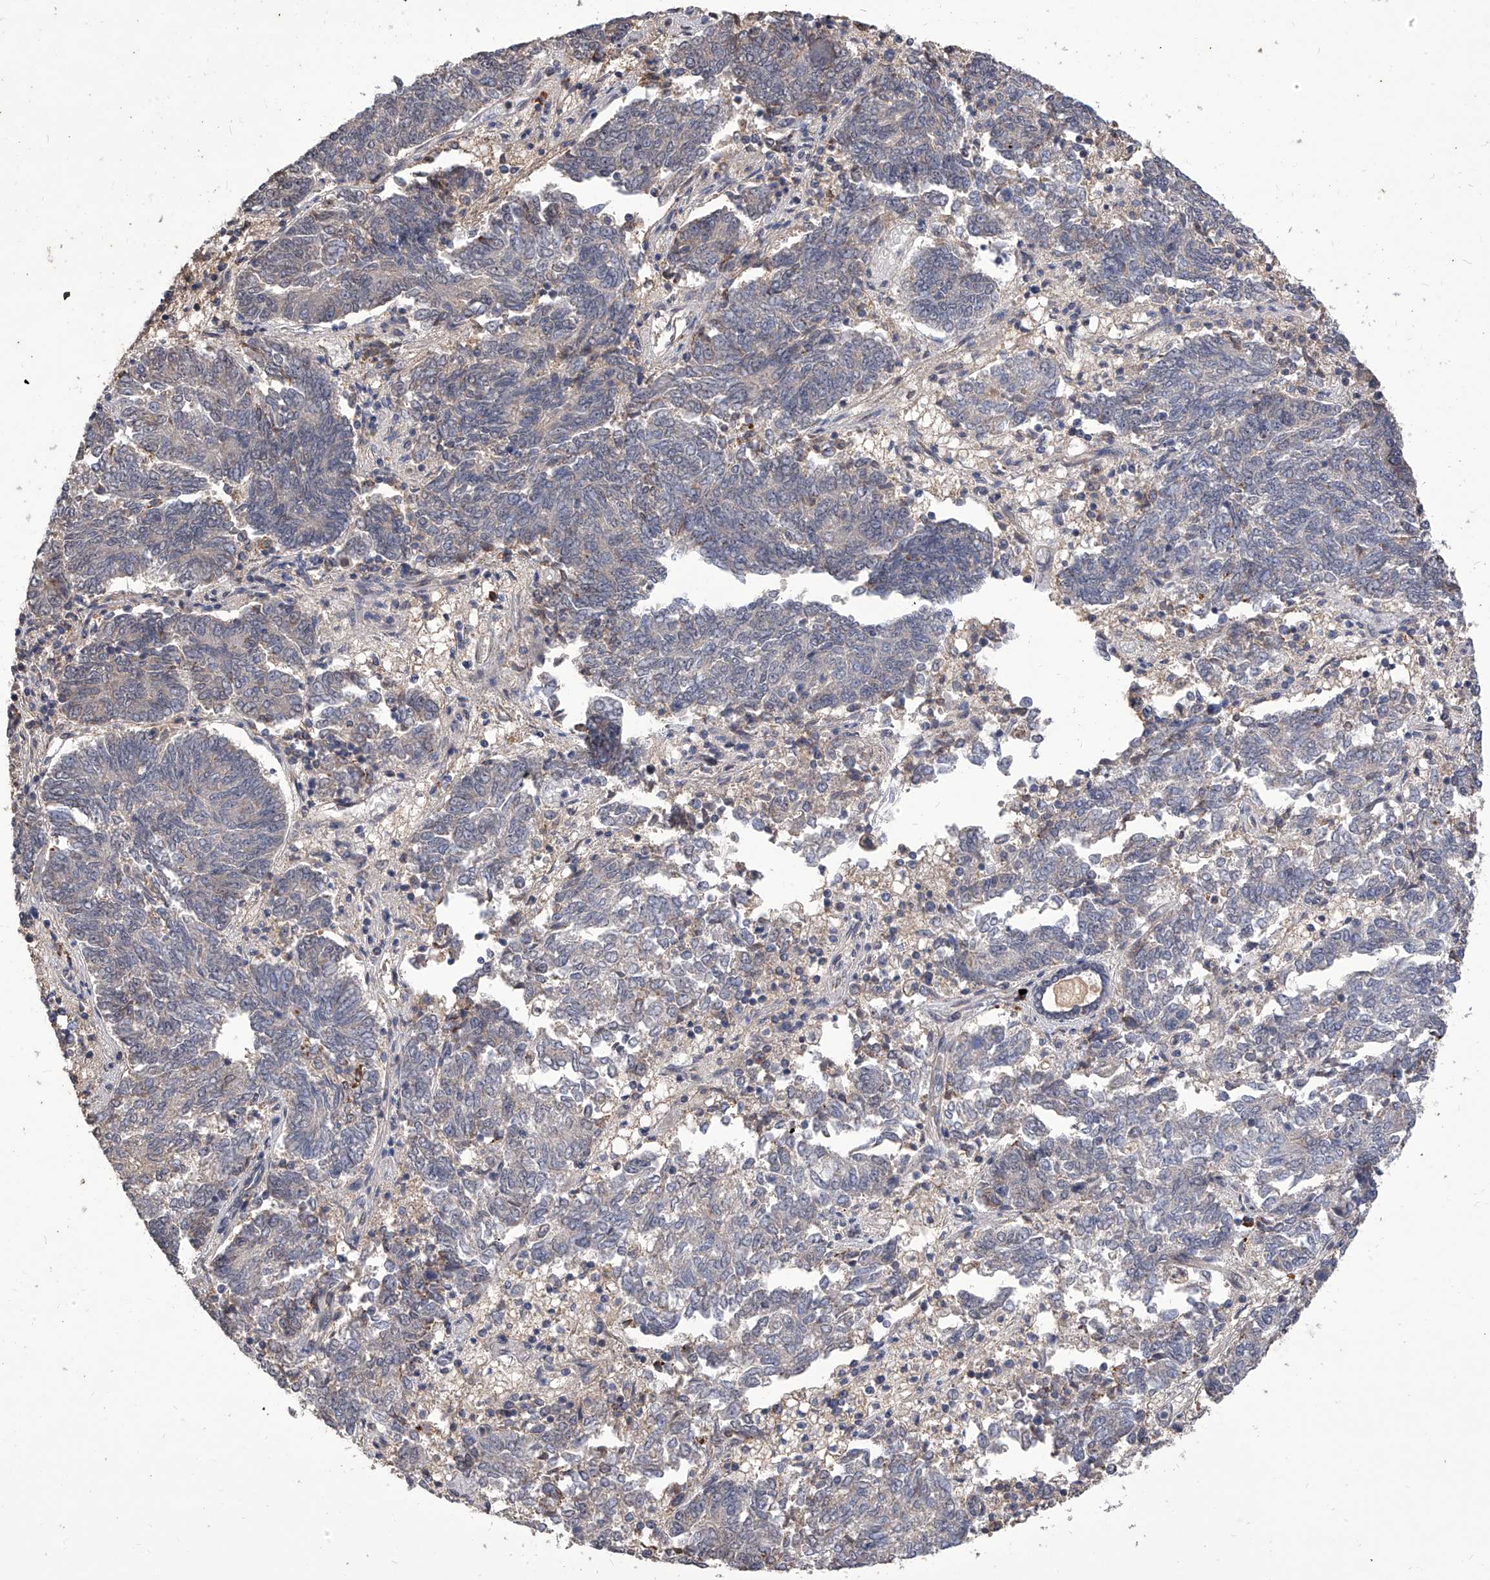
{"staining": {"intensity": "negative", "quantity": "none", "location": "none"}, "tissue": "endometrial cancer", "cell_type": "Tumor cells", "image_type": "cancer", "snomed": [{"axis": "morphology", "description": "Adenocarcinoma, NOS"}, {"axis": "topography", "description": "Endometrium"}], "caption": "Immunohistochemical staining of endometrial cancer reveals no significant expression in tumor cells.", "gene": "CFAP410", "patient": {"sex": "female", "age": 80}}